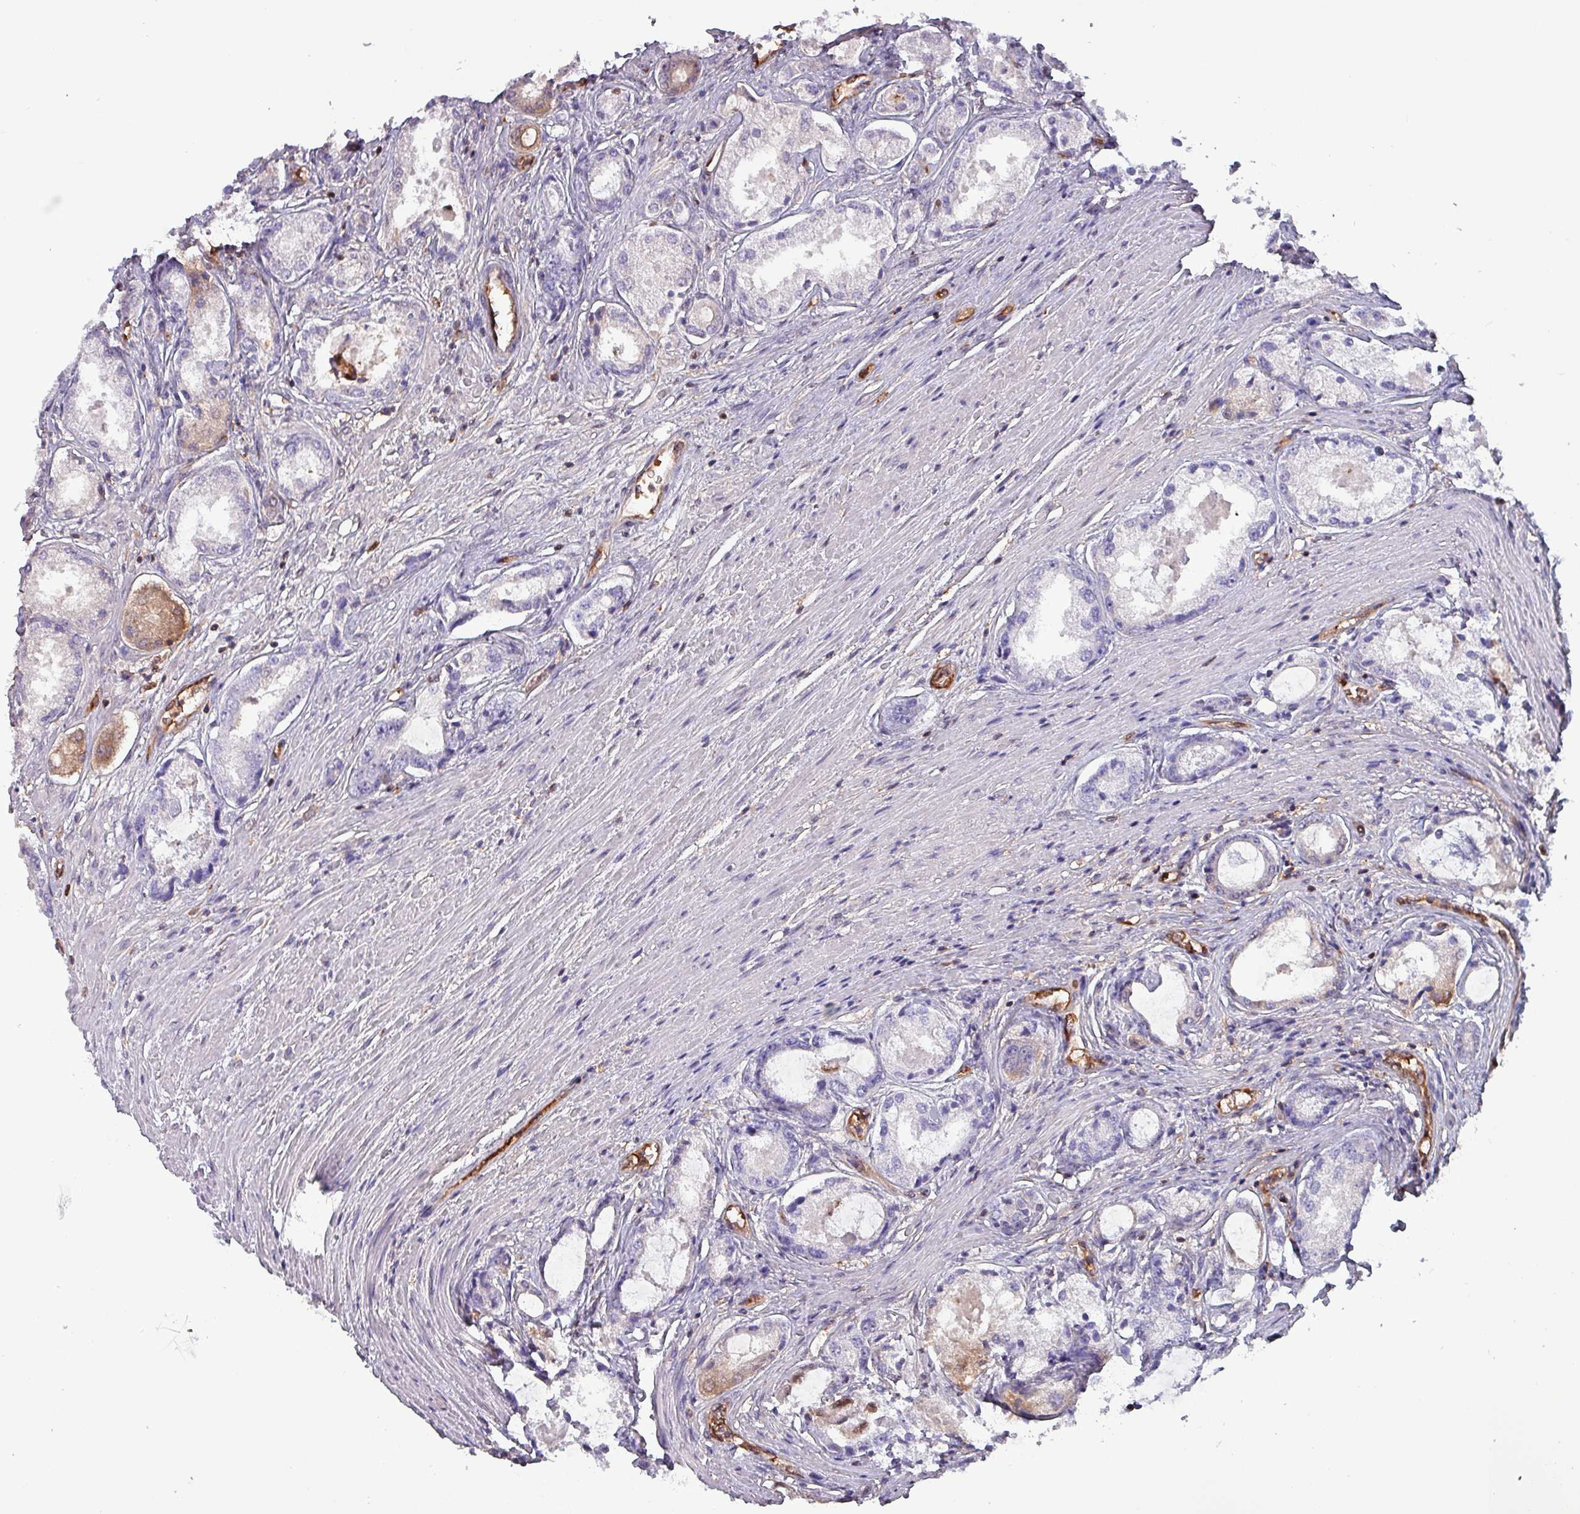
{"staining": {"intensity": "moderate", "quantity": "<25%", "location": "cytoplasmic/membranous"}, "tissue": "prostate cancer", "cell_type": "Tumor cells", "image_type": "cancer", "snomed": [{"axis": "morphology", "description": "Adenocarcinoma, Low grade"}, {"axis": "topography", "description": "Prostate"}], "caption": "Human prostate cancer (adenocarcinoma (low-grade)) stained with a brown dye reveals moderate cytoplasmic/membranous positive staining in about <25% of tumor cells.", "gene": "PSMB8", "patient": {"sex": "male", "age": 68}}